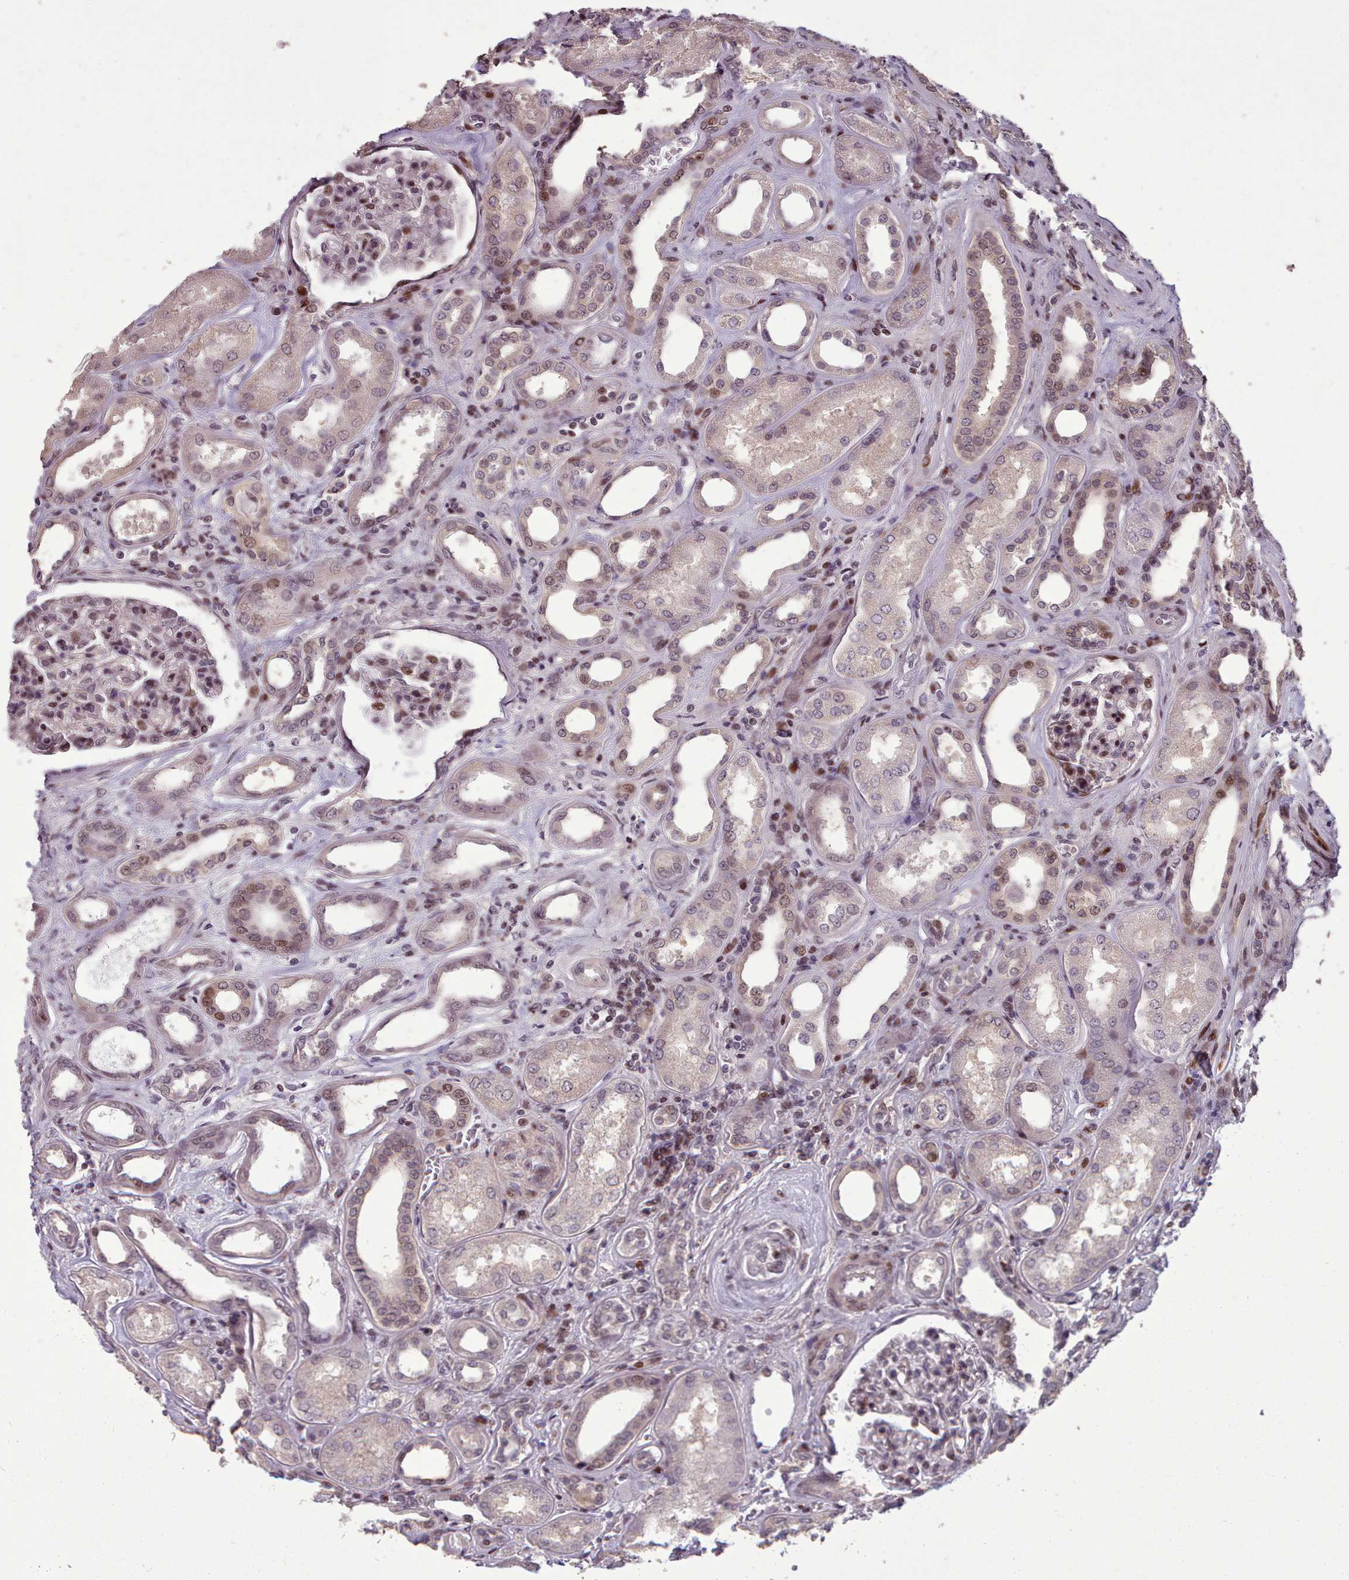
{"staining": {"intensity": "moderate", "quantity": "<25%", "location": "nuclear"}, "tissue": "kidney", "cell_type": "Cells in glomeruli", "image_type": "normal", "snomed": [{"axis": "morphology", "description": "Normal tissue, NOS"}, {"axis": "morphology", "description": "Adenocarcinoma, NOS"}, {"axis": "topography", "description": "Kidney"}], "caption": "A brown stain highlights moderate nuclear positivity of a protein in cells in glomeruli of unremarkable kidney. (DAB = brown stain, brightfield microscopy at high magnification).", "gene": "ENSA", "patient": {"sex": "female", "age": 68}}